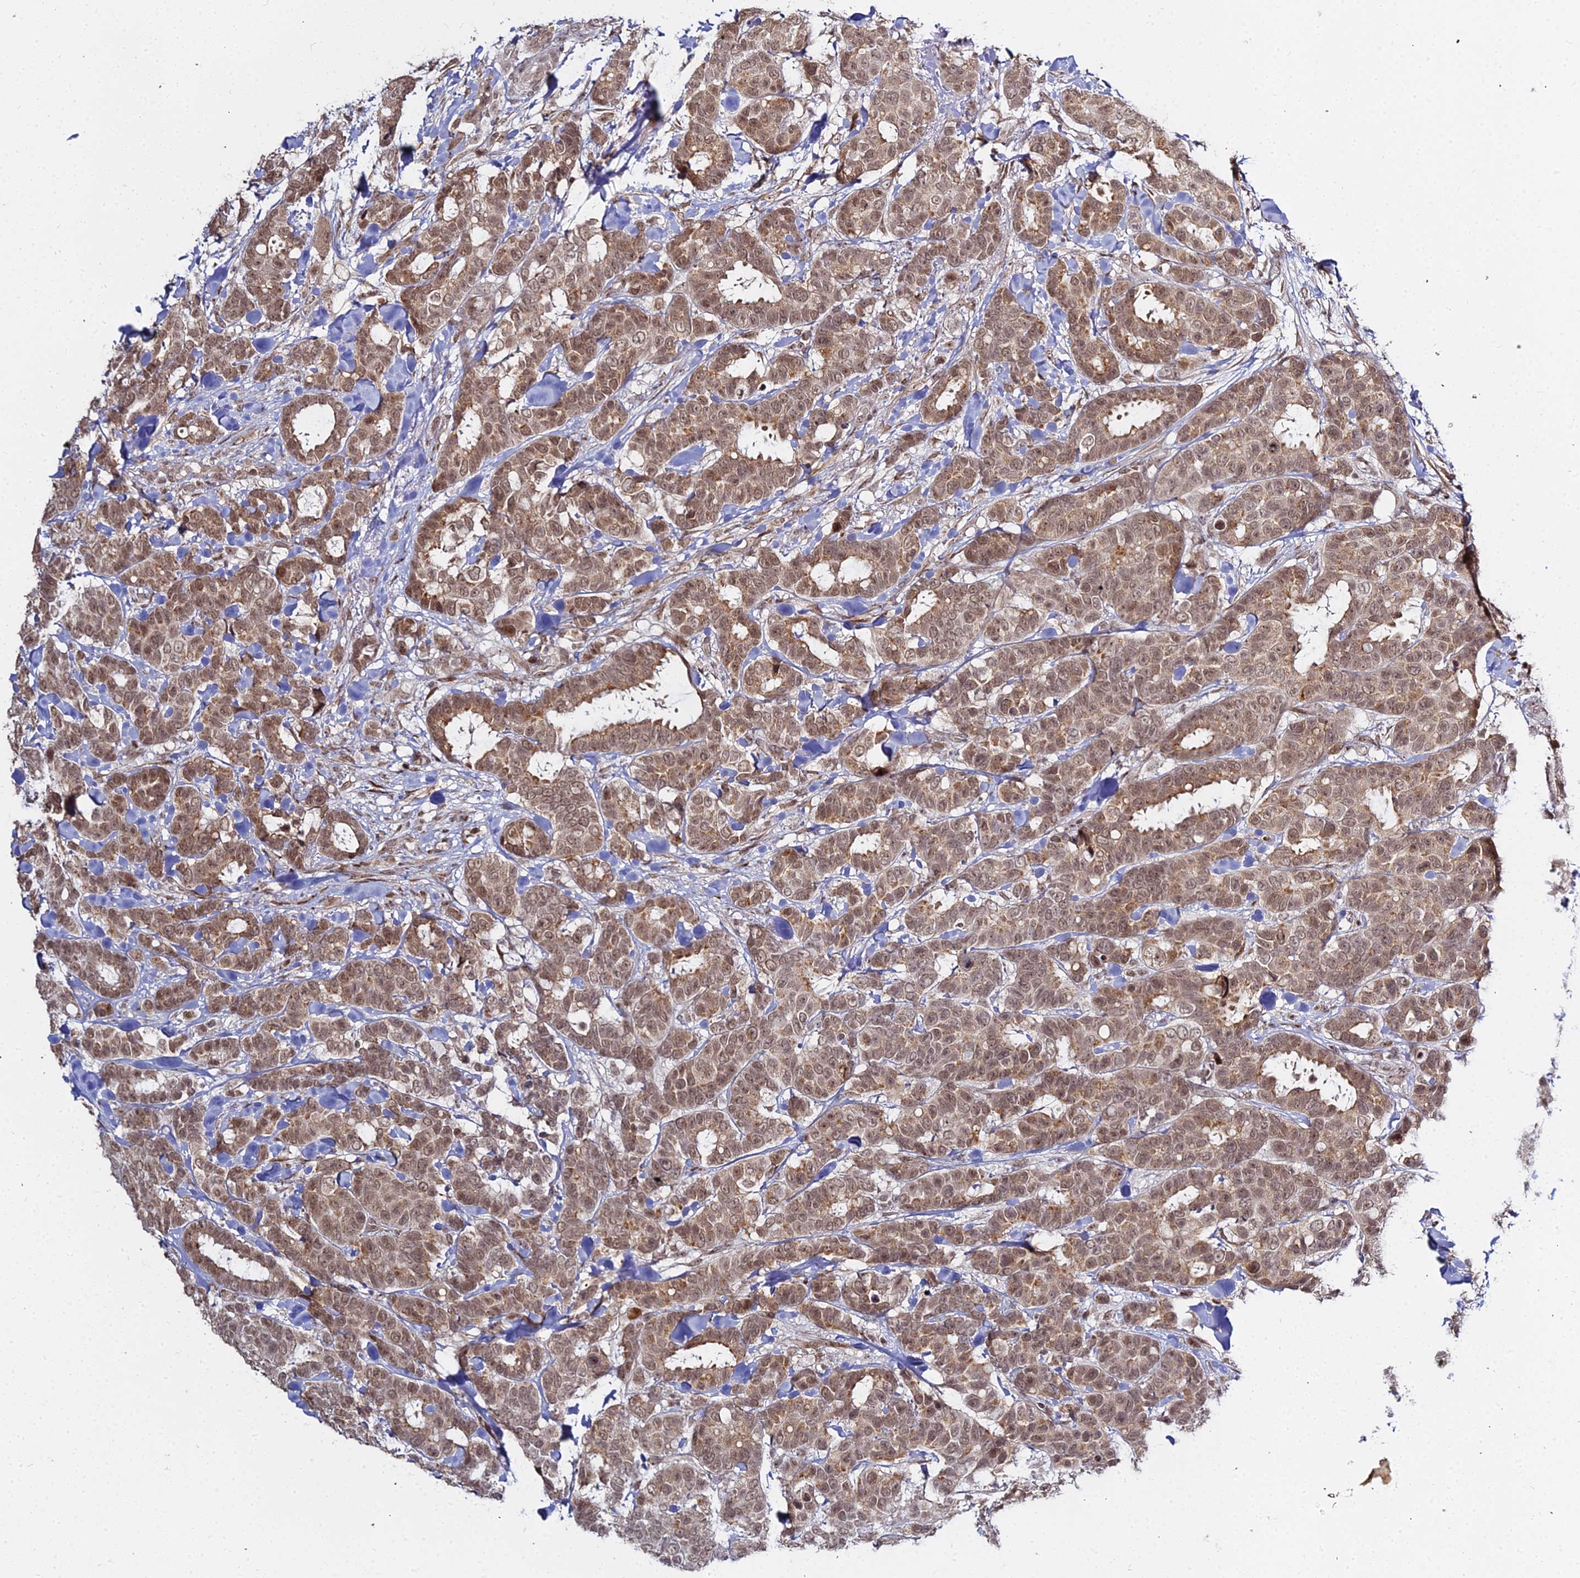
{"staining": {"intensity": "moderate", "quantity": ">75%", "location": "cytoplasmic/membranous,nuclear"}, "tissue": "breast cancer", "cell_type": "Tumor cells", "image_type": "cancer", "snomed": [{"axis": "morphology", "description": "Normal tissue, NOS"}, {"axis": "morphology", "description": "Duct carcinoma"}, {"axis": "topography", "description": "Breast"}], "caption": "Human breast cancer (invasive ductal carcinoma) stained for a protein (brown) reveals moderate cytoplasmic/membranous and nuclear positive expression in approximately >75% of tumor cells.", "gene": "ABCA2", "patient": {"sex": "female", "age": 87}}